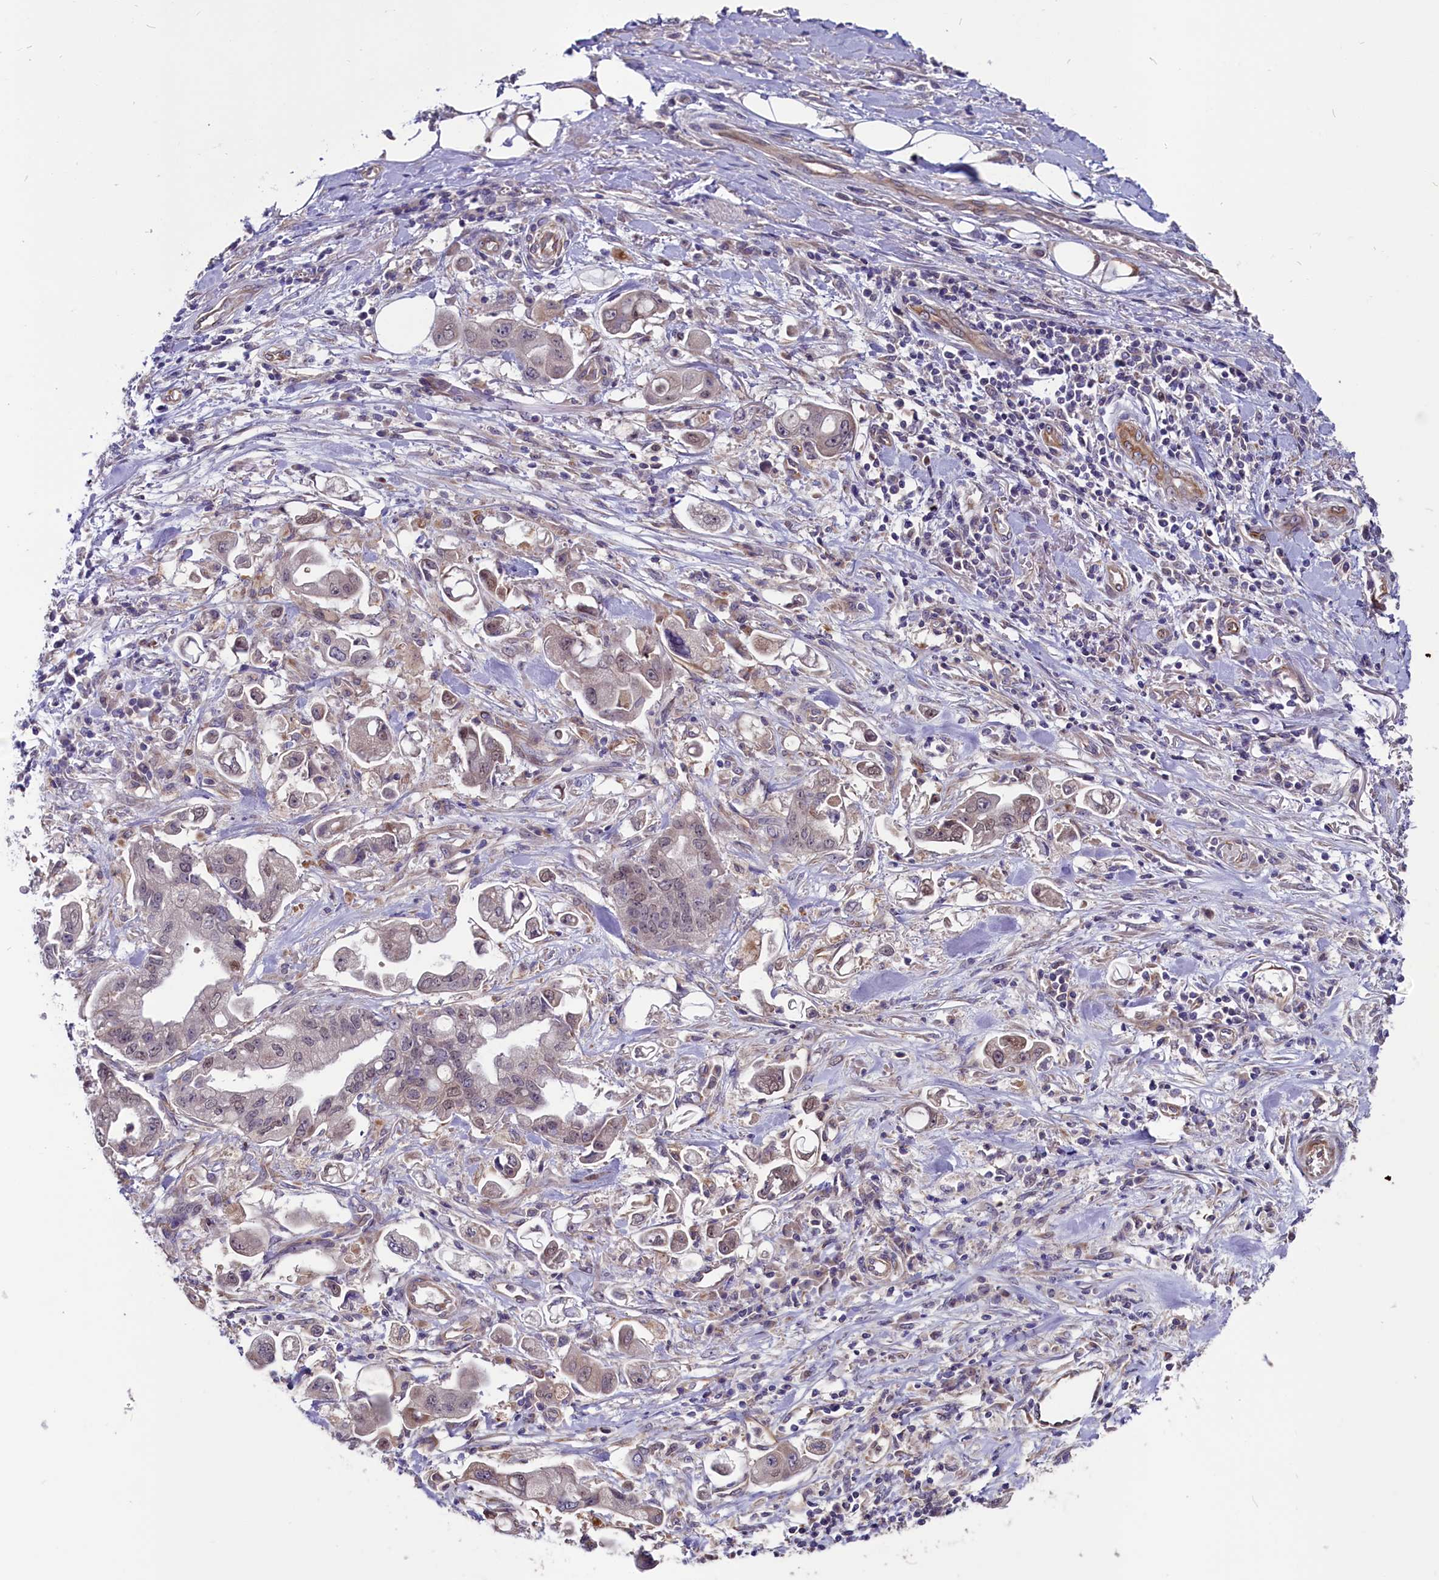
{"staining": {"intensity": "weak", "quantity": "<25%", "location": "nuclear"}, "tissue": "stomach cancer", "cell_type": "Tumor cells", "image_type": "cancer", "snomed": [{"axis": "morphology", "description": "Adenocarcinoma, NOS"}, {"axis": "topography", "description": "Stomach"}], "caption": "Adenocarcinoma (stomach) was stained to show a protein in brown. There is no significant expression in tumor cells.", "gene": "PDILT", "patient": {"sex": "male", "age": 62}}